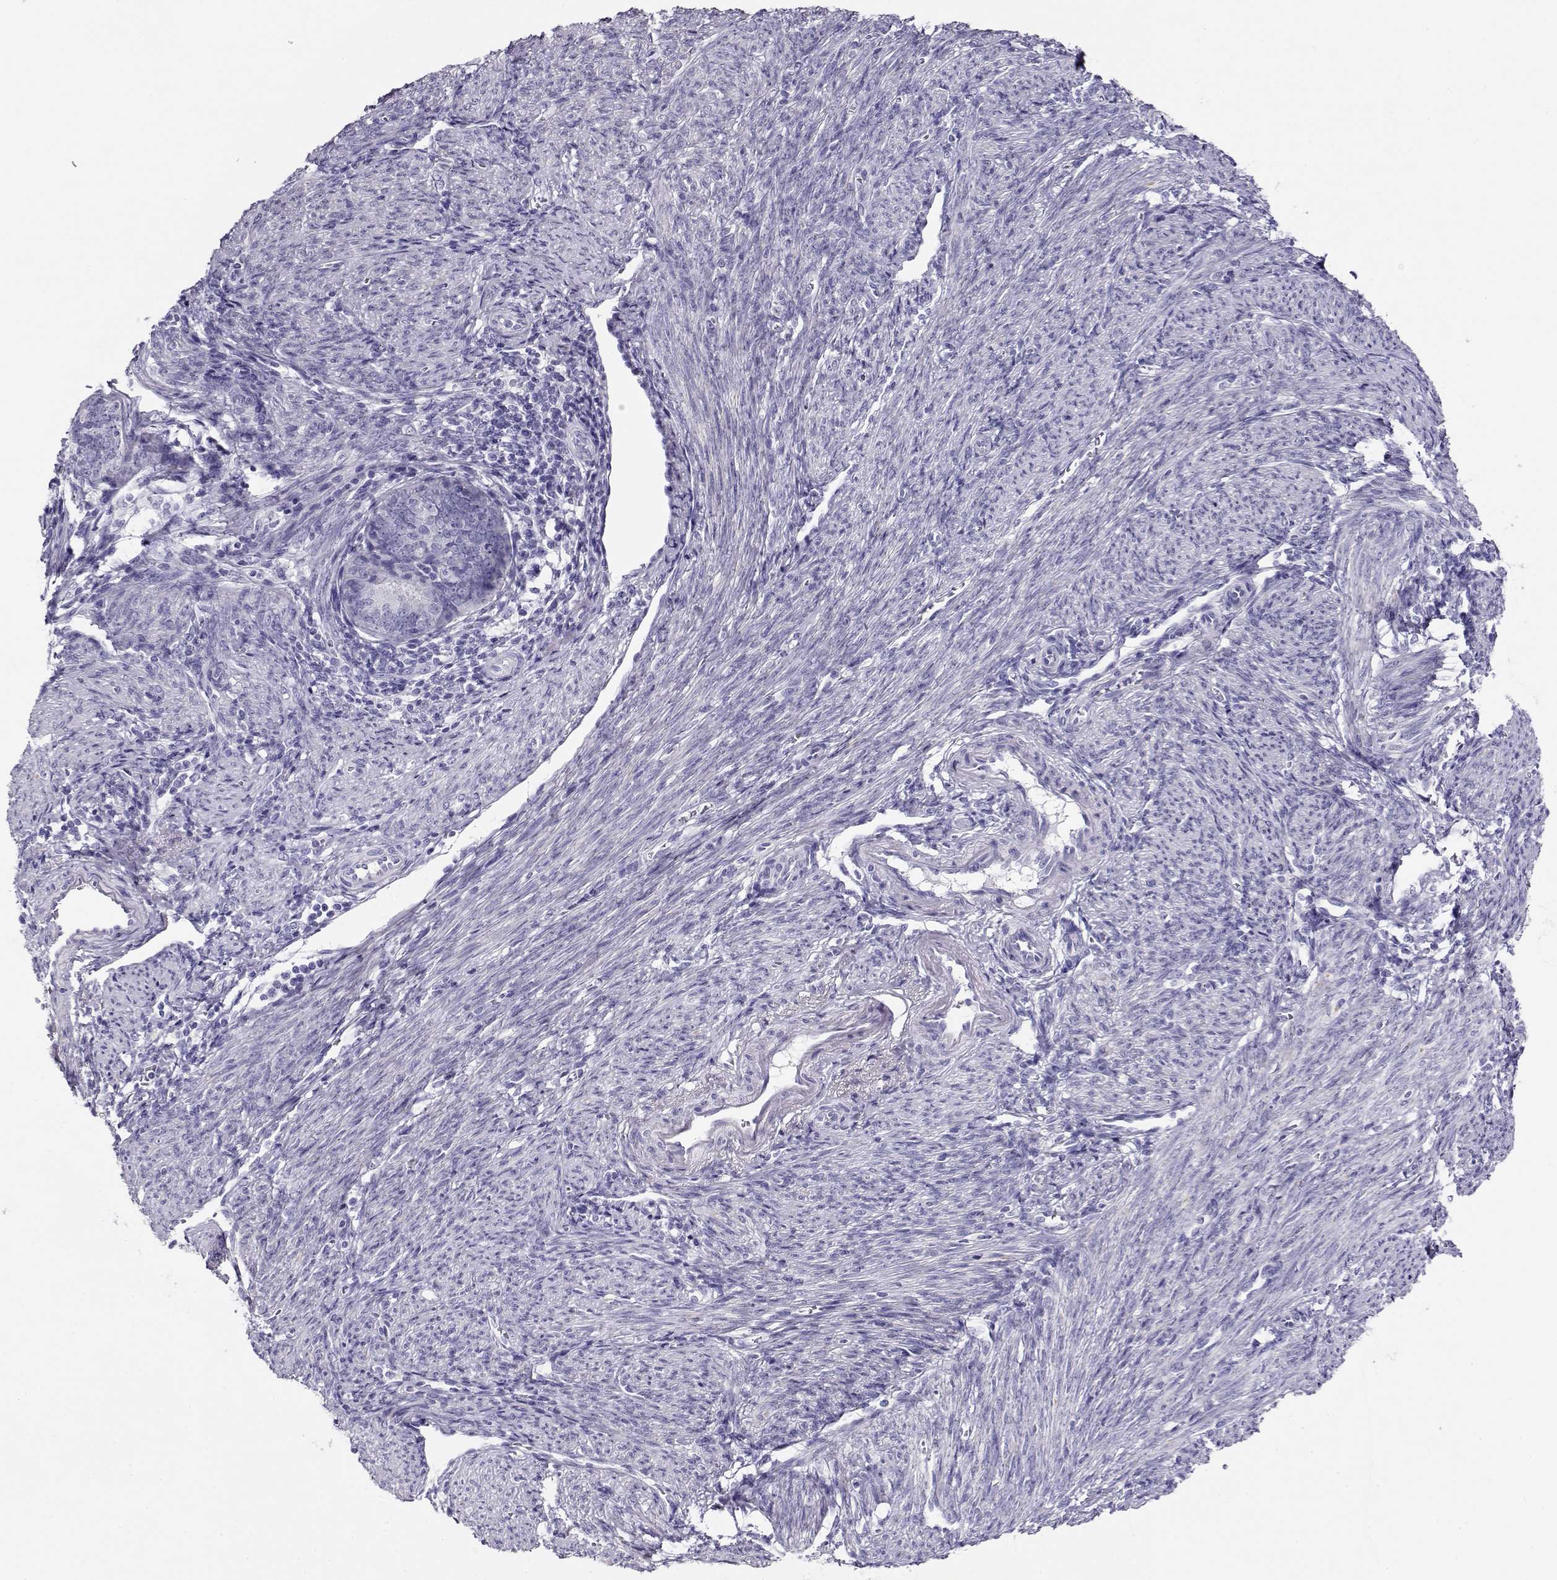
{"staining": {"intensity": "negative", "quantity": "none", "location": "none"}, "tissue": "endometrial cancer", "cell_type": "Tumor cells", "image_type": "cancer", "snomed": [{"axis": "morphology", "description": "Adenocarcinoma, NOS"}, {"axis": "topography", "description": "Endometrium"}], "caption": "Immunohistochemistry (IHC) micrograph of human endometrial cancer stained for a protein (brown), which exhibits no expression in tumor cells.", "gene": "CRX", "patient": {"sex": "female", "age": 57}}